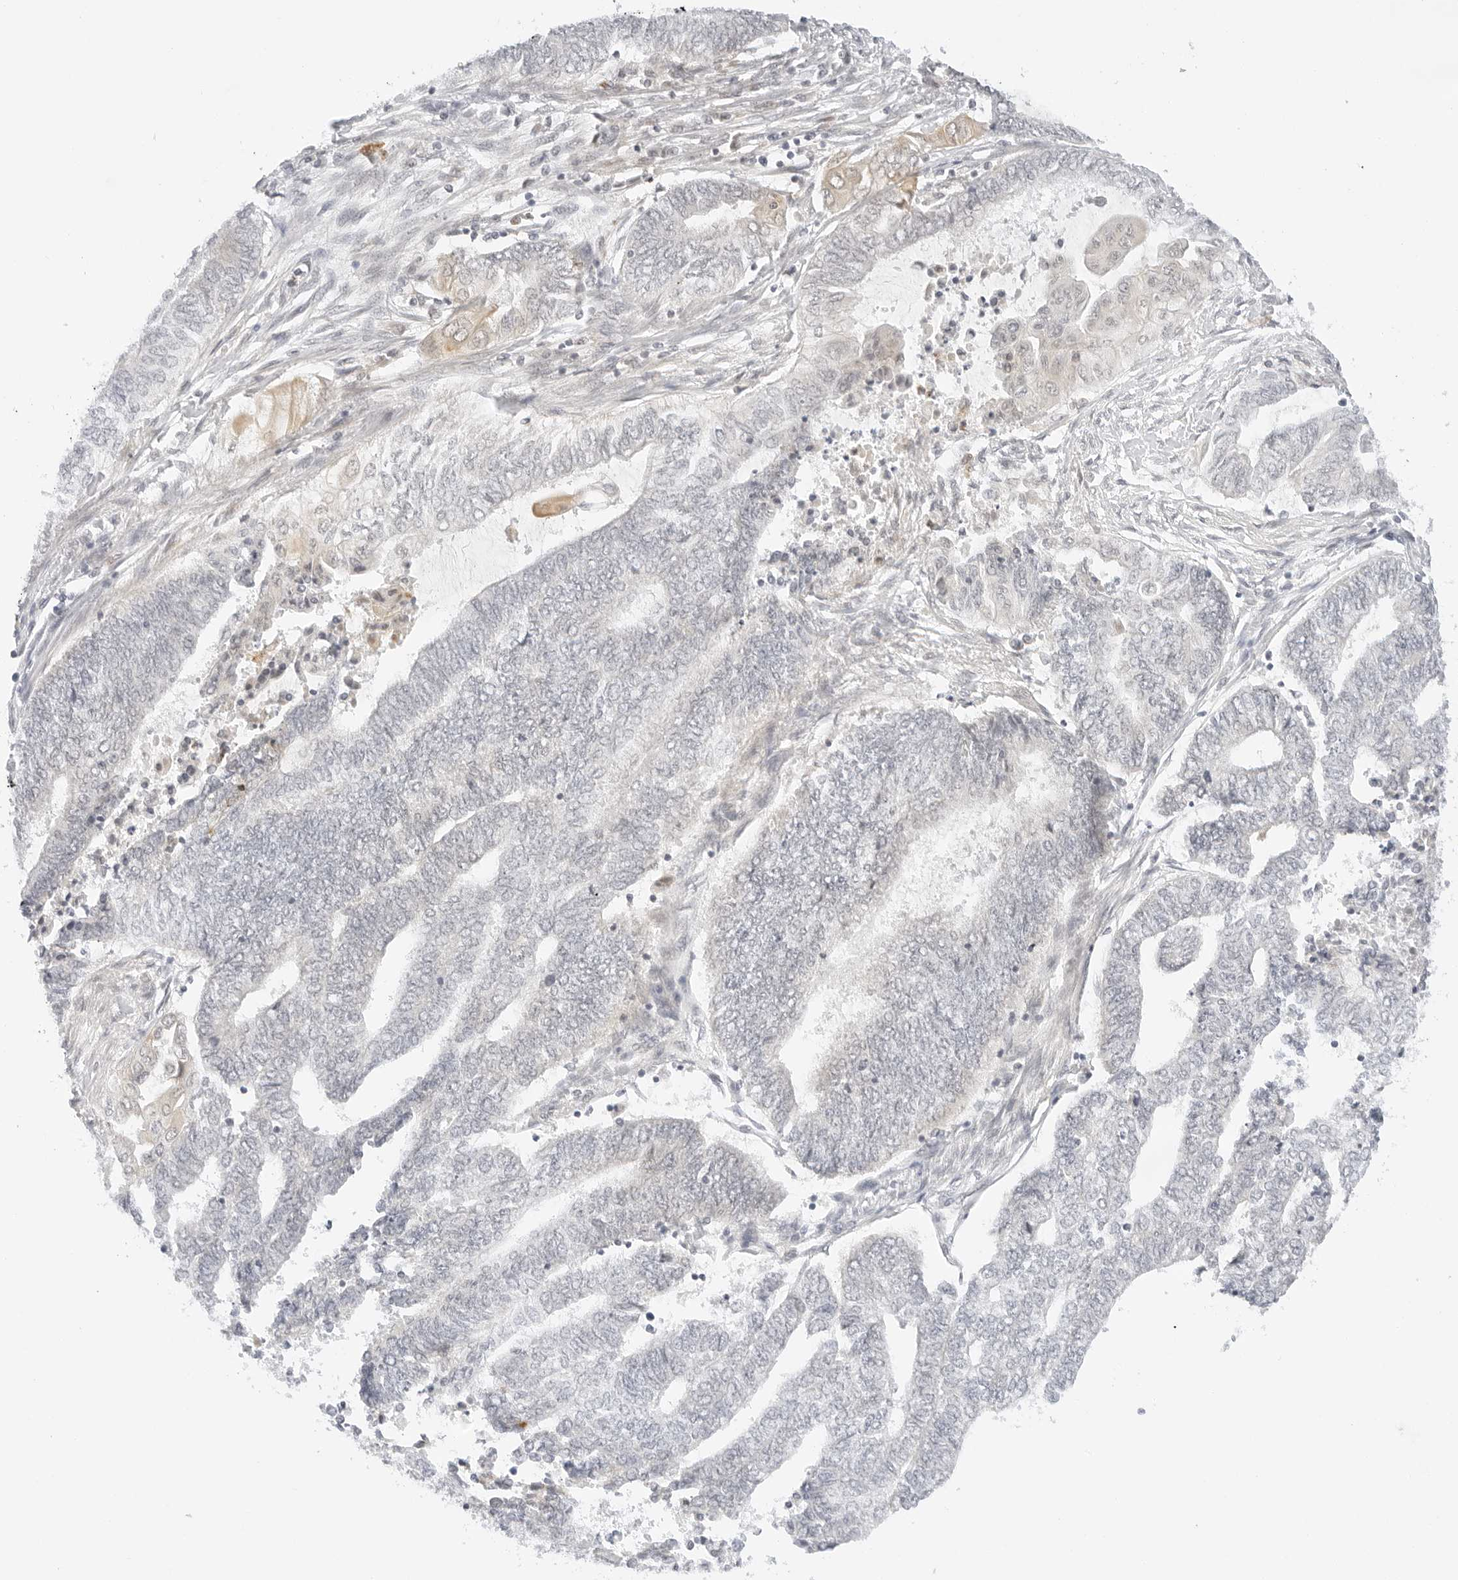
{"staining": {"intensity": "negative", "quantity": "none", "location": "none"}, "tissue": "endometrial cancer", "cell_type": "Tumor cells", "image_type": "cancer", "snomed": [{"axis": "morphology", "description": "Adenocarcinoma, NOS"}, {"axis": "topography", "description": "Uterus"}, {"axis": "topography", "description": "Endometrium"}], "caption": "Immunohistochemistry (IHC) histopathology image of neoplastic tissue: endometrial cancer stained with DAB demonstrates no significant protein staining in tumor cells.", "gene": "POLR3C", "patient": {"sex": "female", "age": 70}}